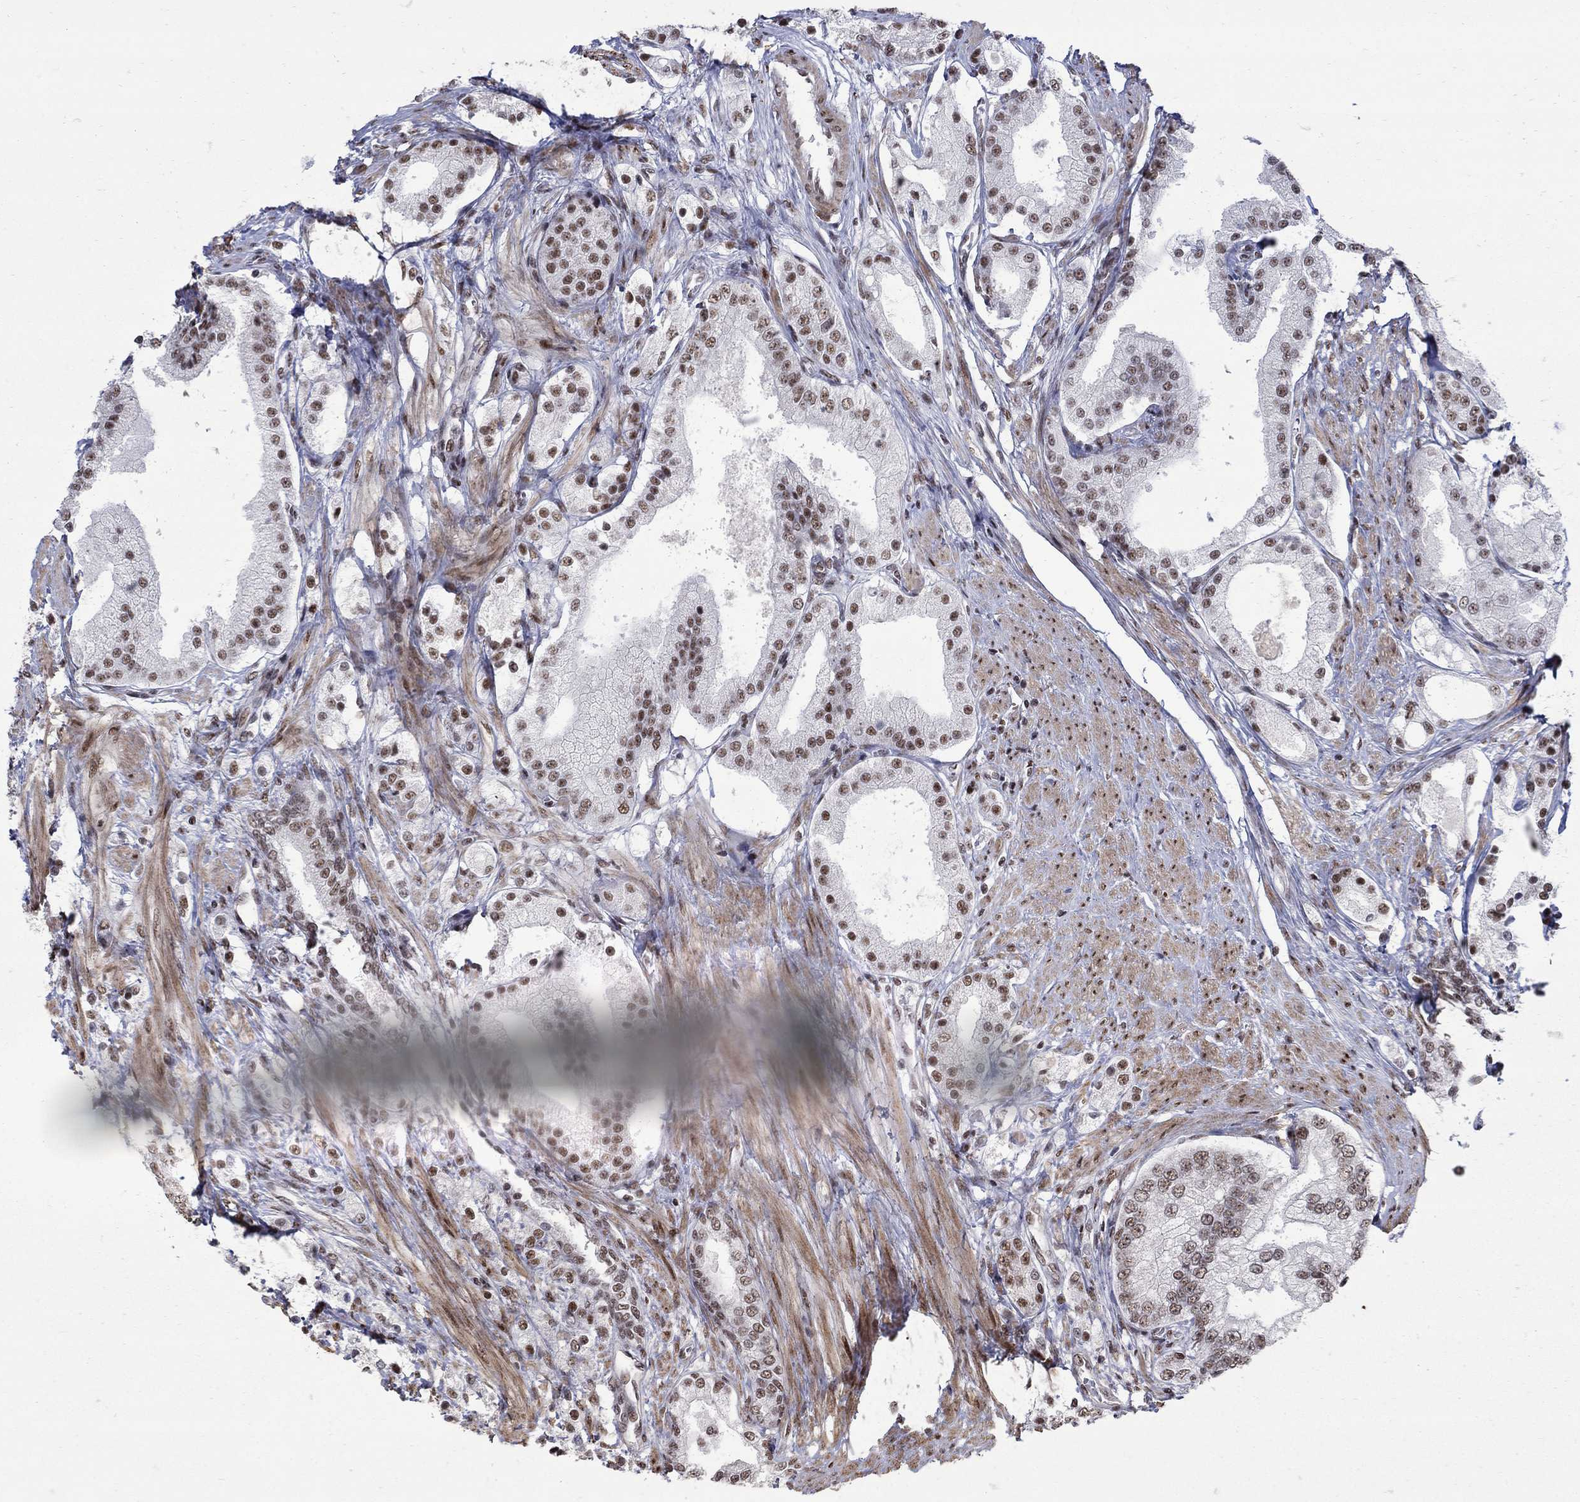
{"staining": {"intensity": "moderate", "quantity": ">75%", "location": "nuclear"}, "tissue": "prostate cancer", "cell_type": "Tumor cells", "image_type": "cancer", "snomed": [{"axis": "morphology", "description": "Adenocarcinoma, NOS"}, {"axis": "topography", "description": "Prostate and seminal vesicle, NOS"}, {"axis": "topography", "description": "Prostate"}], "caption": "Prostate adenocarcinoma was stained to show a protein in brown. There is medium levels of moderate nuclear positivity in about >75% of tumor cells.", "gene": "PNISR", "patient": {"sex": "male", "age": 67}}